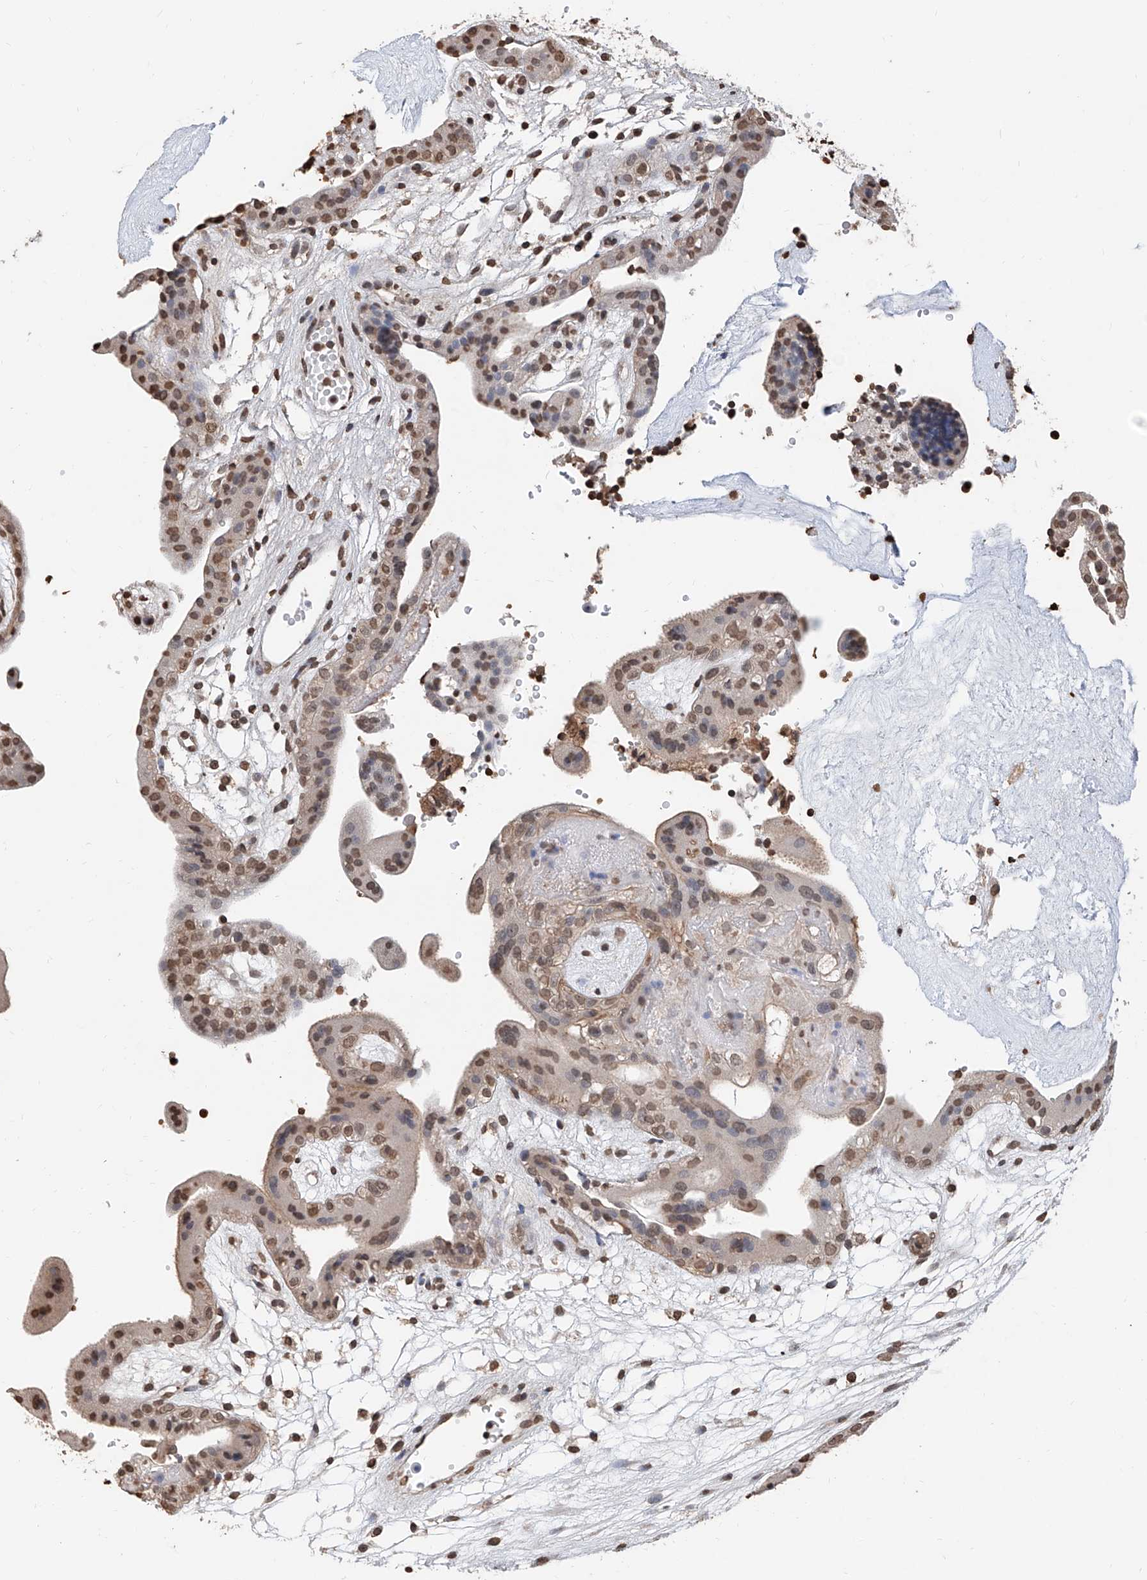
{"staining": {"intensity": "moderate", "quantity": "<25%", "location": "nuclear"}, "tissue": "placenta", "cell_type": "Decidual cells", "image_type": "normal", "snomed": [{"axis": "morphology", "description": "Normal tissue, NOS"}, {"axis": "topography", "description": "Placenta"}], "caption": "Protein positivity by immunohistochemistry (IHC) shows moderate nuclear expression in about <25% of decidual cells in normal placenta. (brown staining indicates protein expression, while blue staining denotes nuclei).", "gene": "RP9", "patient": {"sex": "female", "age": 18}}